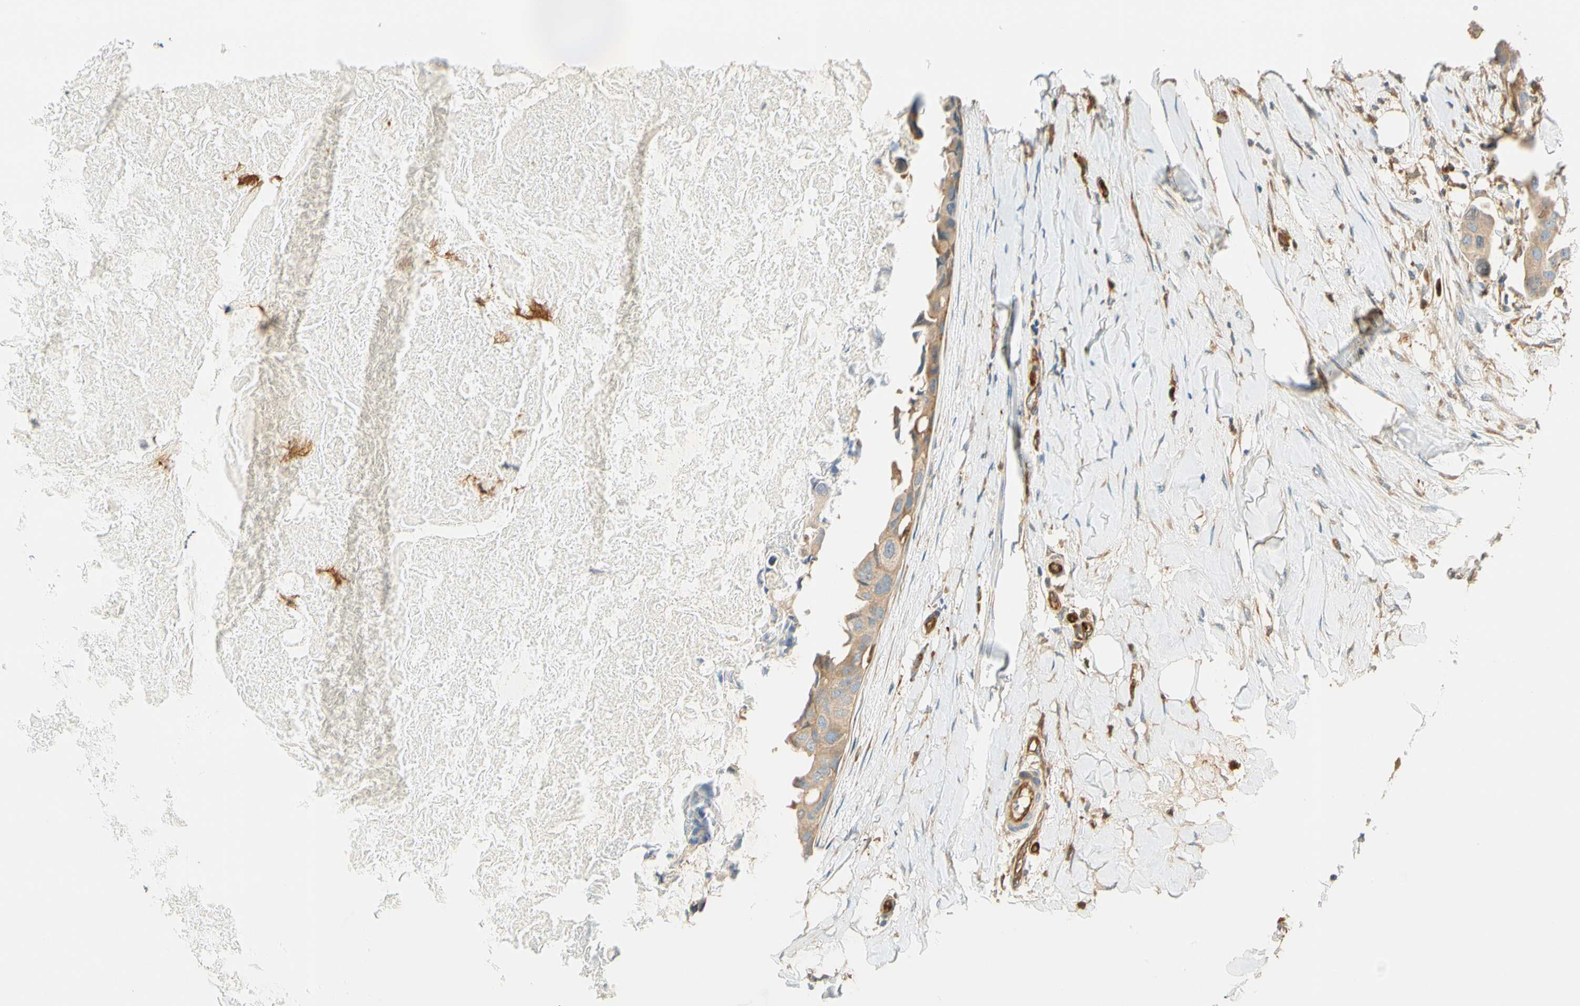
{"staining": {"intensity": "weak", "quantity": ">75%", "location": "cytoplasmic/membranous"}, "tissue": "breast cancer", "cell_type": "Tumor cells", "image_type": "cancer", "snomed": [{"axis": "morphology", "description": "Duct carcinoma"}, {"axis": "topography", "description": "Breast"}], "caption": "Approximately >75% of tumor cells in infiltrating ductal carcinoma (breast) demonstrate weak cytoplasmic/membranous protein positivity as visualized by brown immunohistochemical staining.", "gene": "PARP14", "patient": {"sex": "female", "age": 40}}